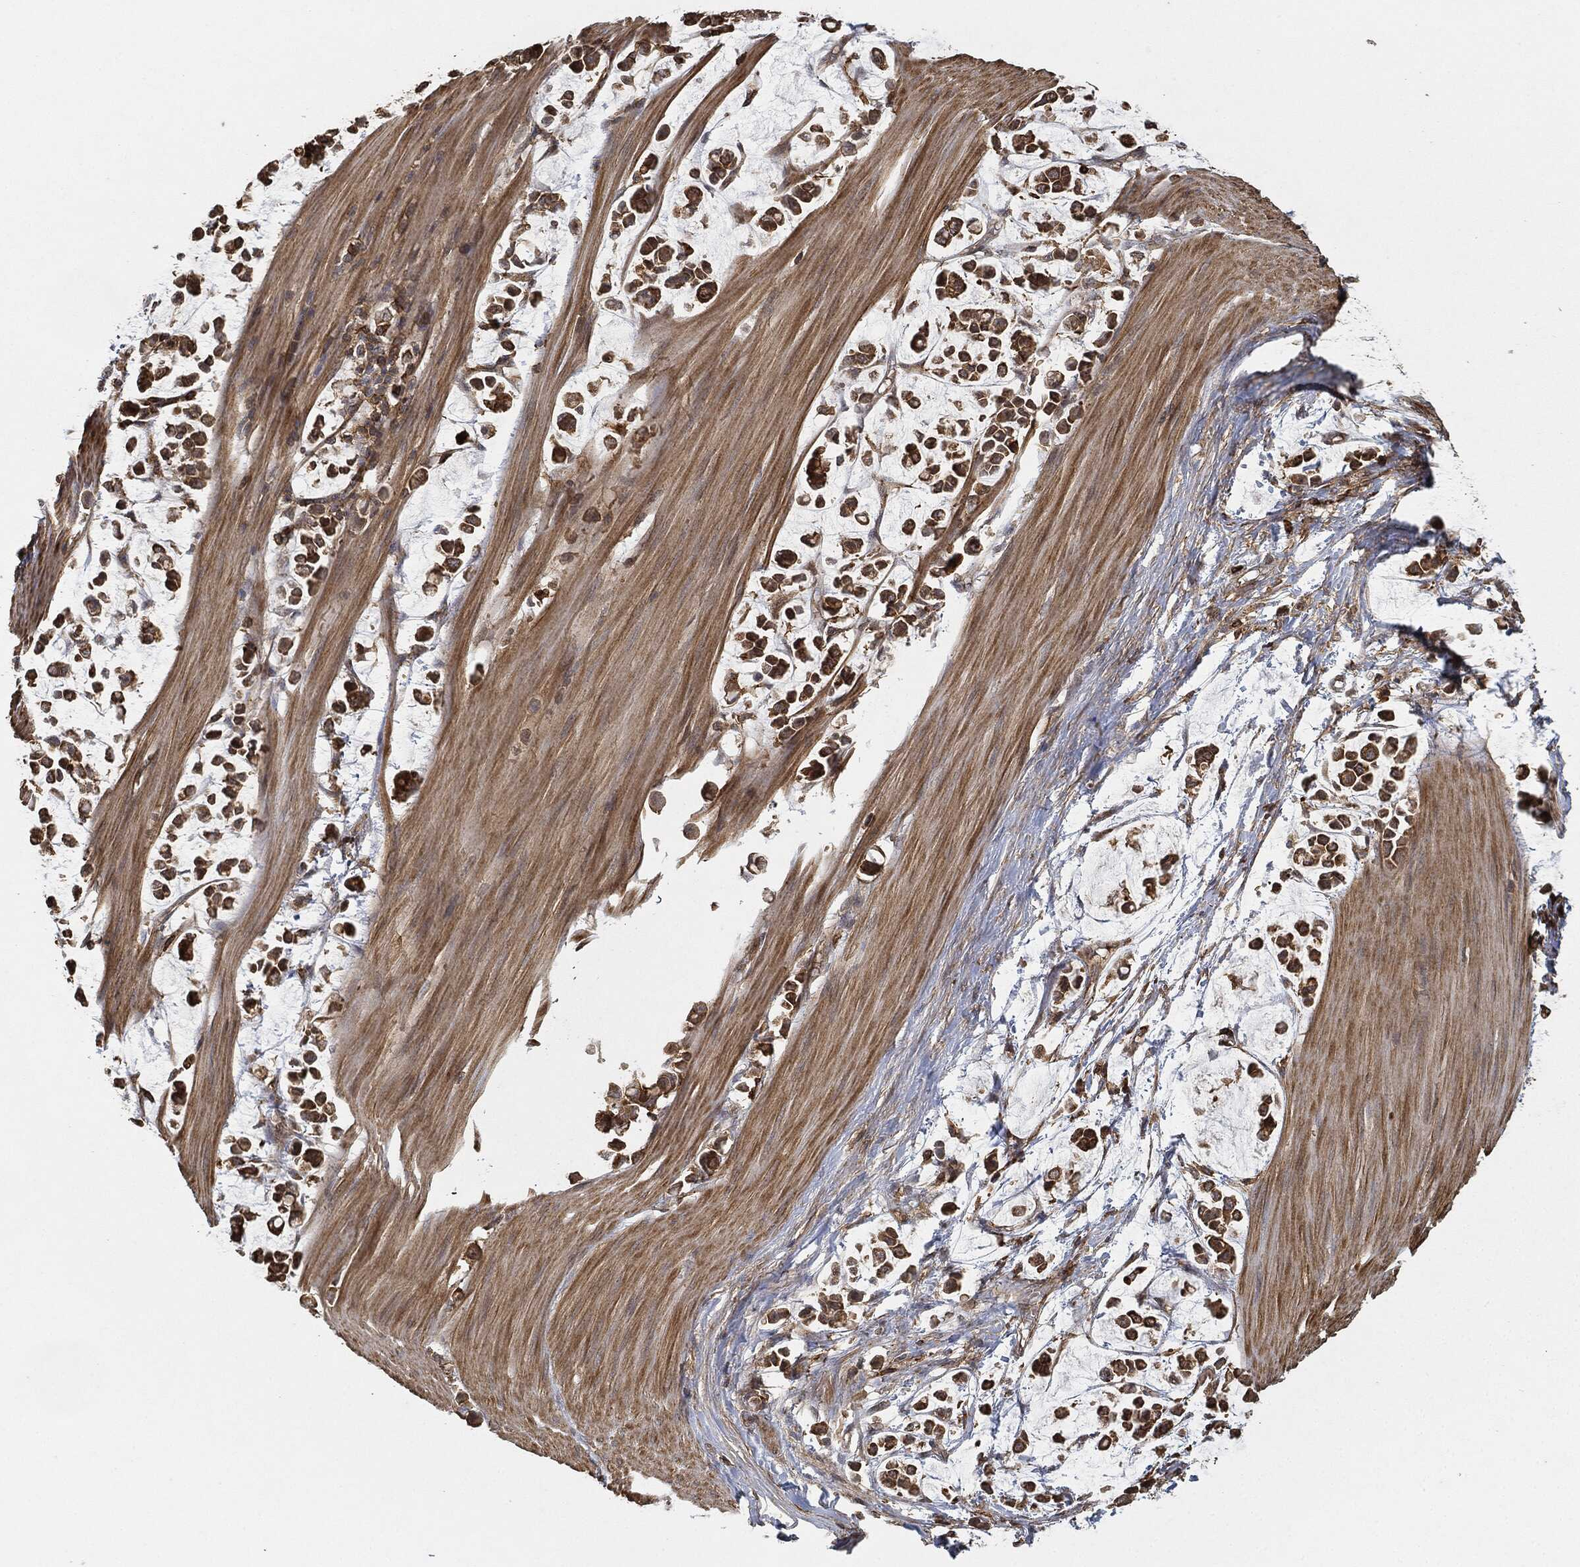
{"staining": {"intensity": "strong", "quantity": ">75%", "location": "cytoplasmic/membranous"}, "tissue": "stomach cancer", "cell_type": "Tumor cells", "image_type": "cancer", "snomed": [{"axis": "morphology", "description": "Adenocarcinoma, NOS"}, {"axis": "topography", "description": "Stomach"}], "caption": "Immunohistochemistry (DAB) staining of adenocarcinoma (stomach) displays strong cytoplasmic/membranous protein positivity in approximately >75% of tumor cells.", "gene": "TPT1", "patient": {"sex": "male", "age": 82}}